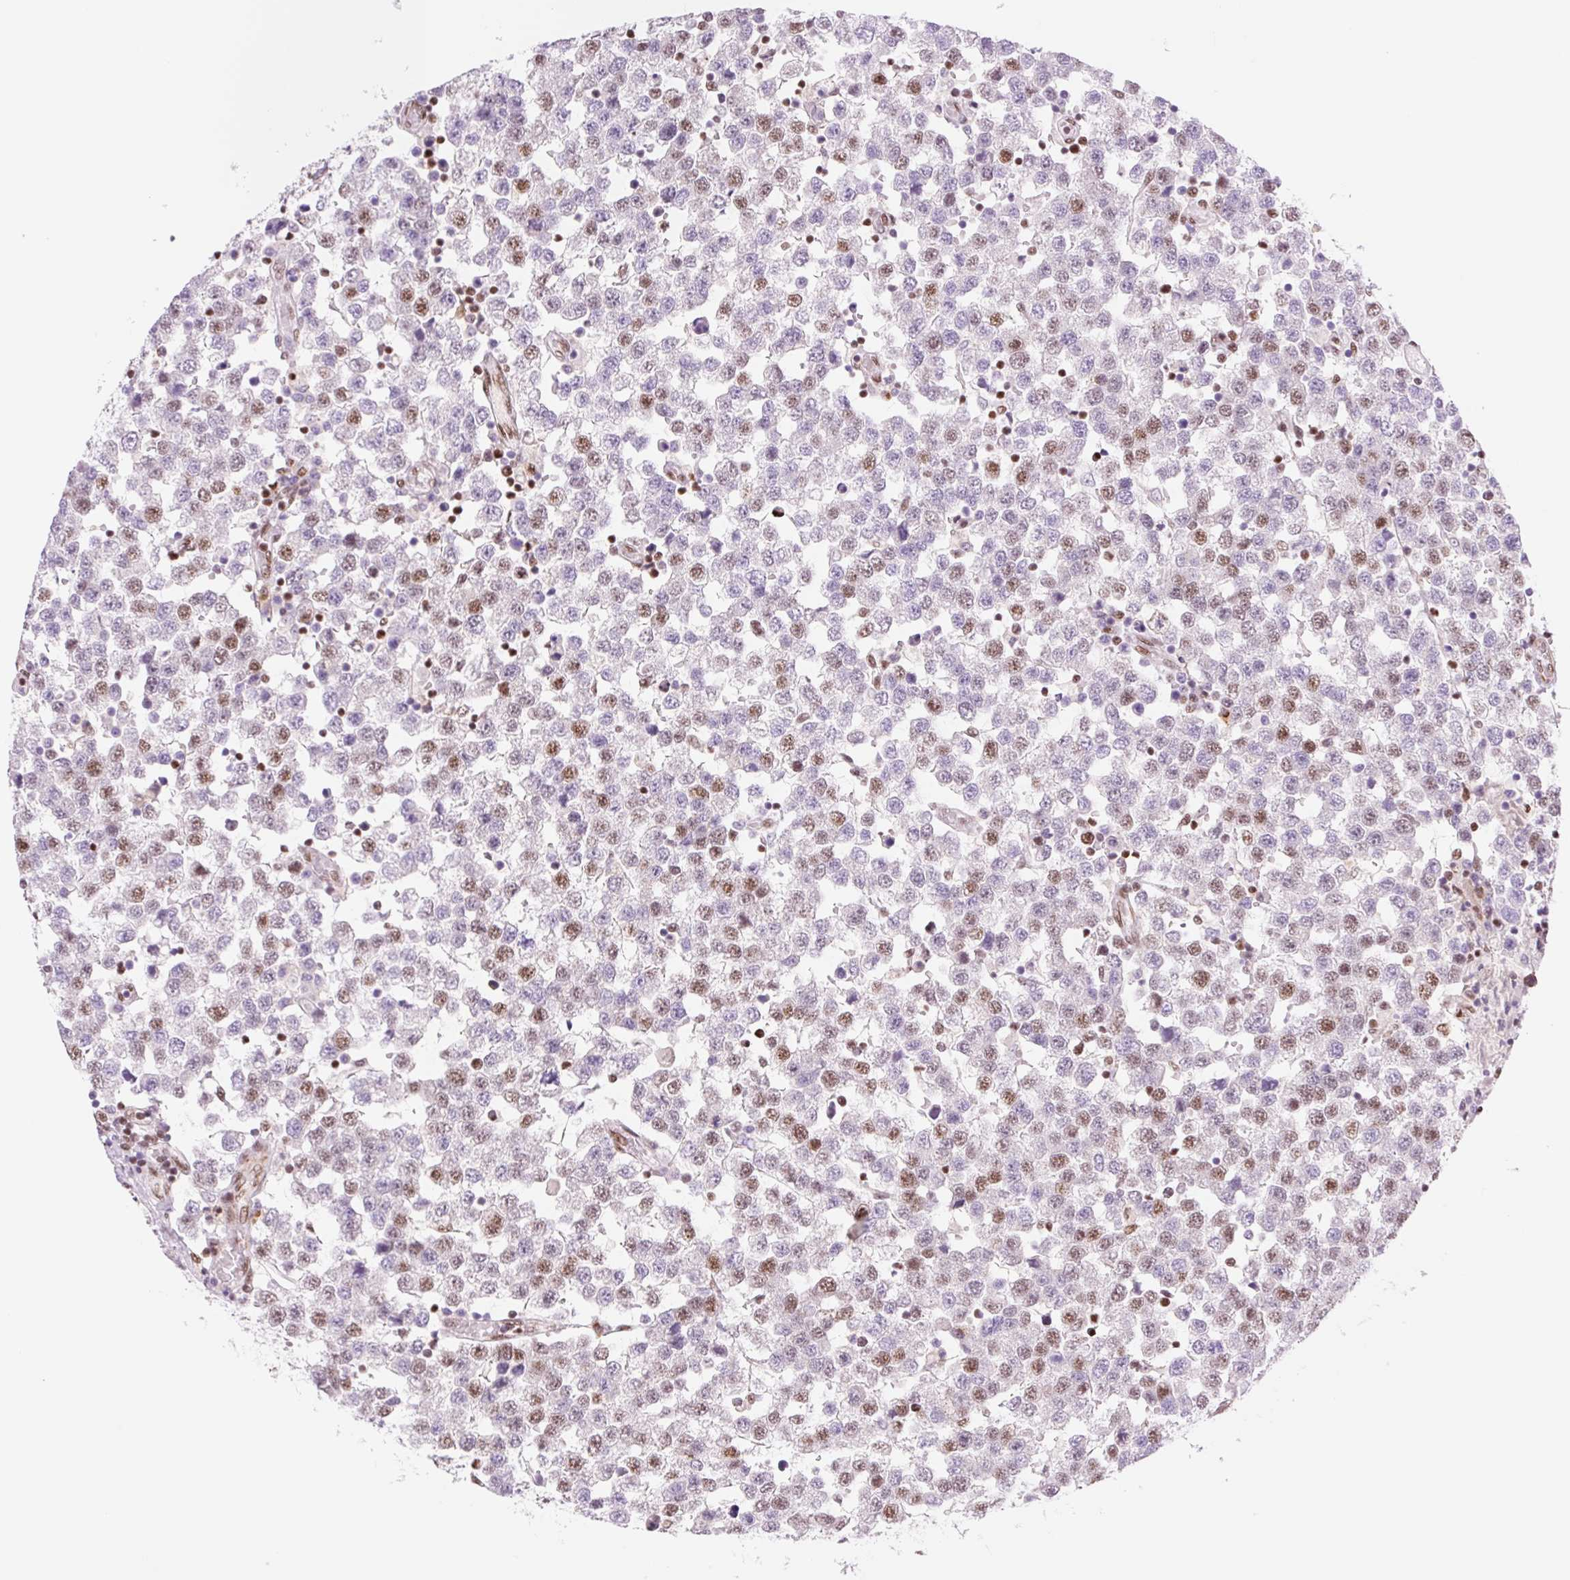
{"staining": {"intensity": "moderate", "quantity": "25%-75%", "location": "nuclear"}, "tissue": "testis cancer", "cell_type": "Tumor cells", "image_type": "cancer", "snomed": [{"axis": "morphology", "description": "Seminoma, NOS"}, {"axis": "topography", "description": "Testis"}], "caption": "Human seminoma (testis) stained for a protein (brown) exhibits moderate nuclear positive positivity in approximately 25%-75% of tumor cells.", "gene": "PRDM11", "patient": {"sex": "male", "age": 34}}